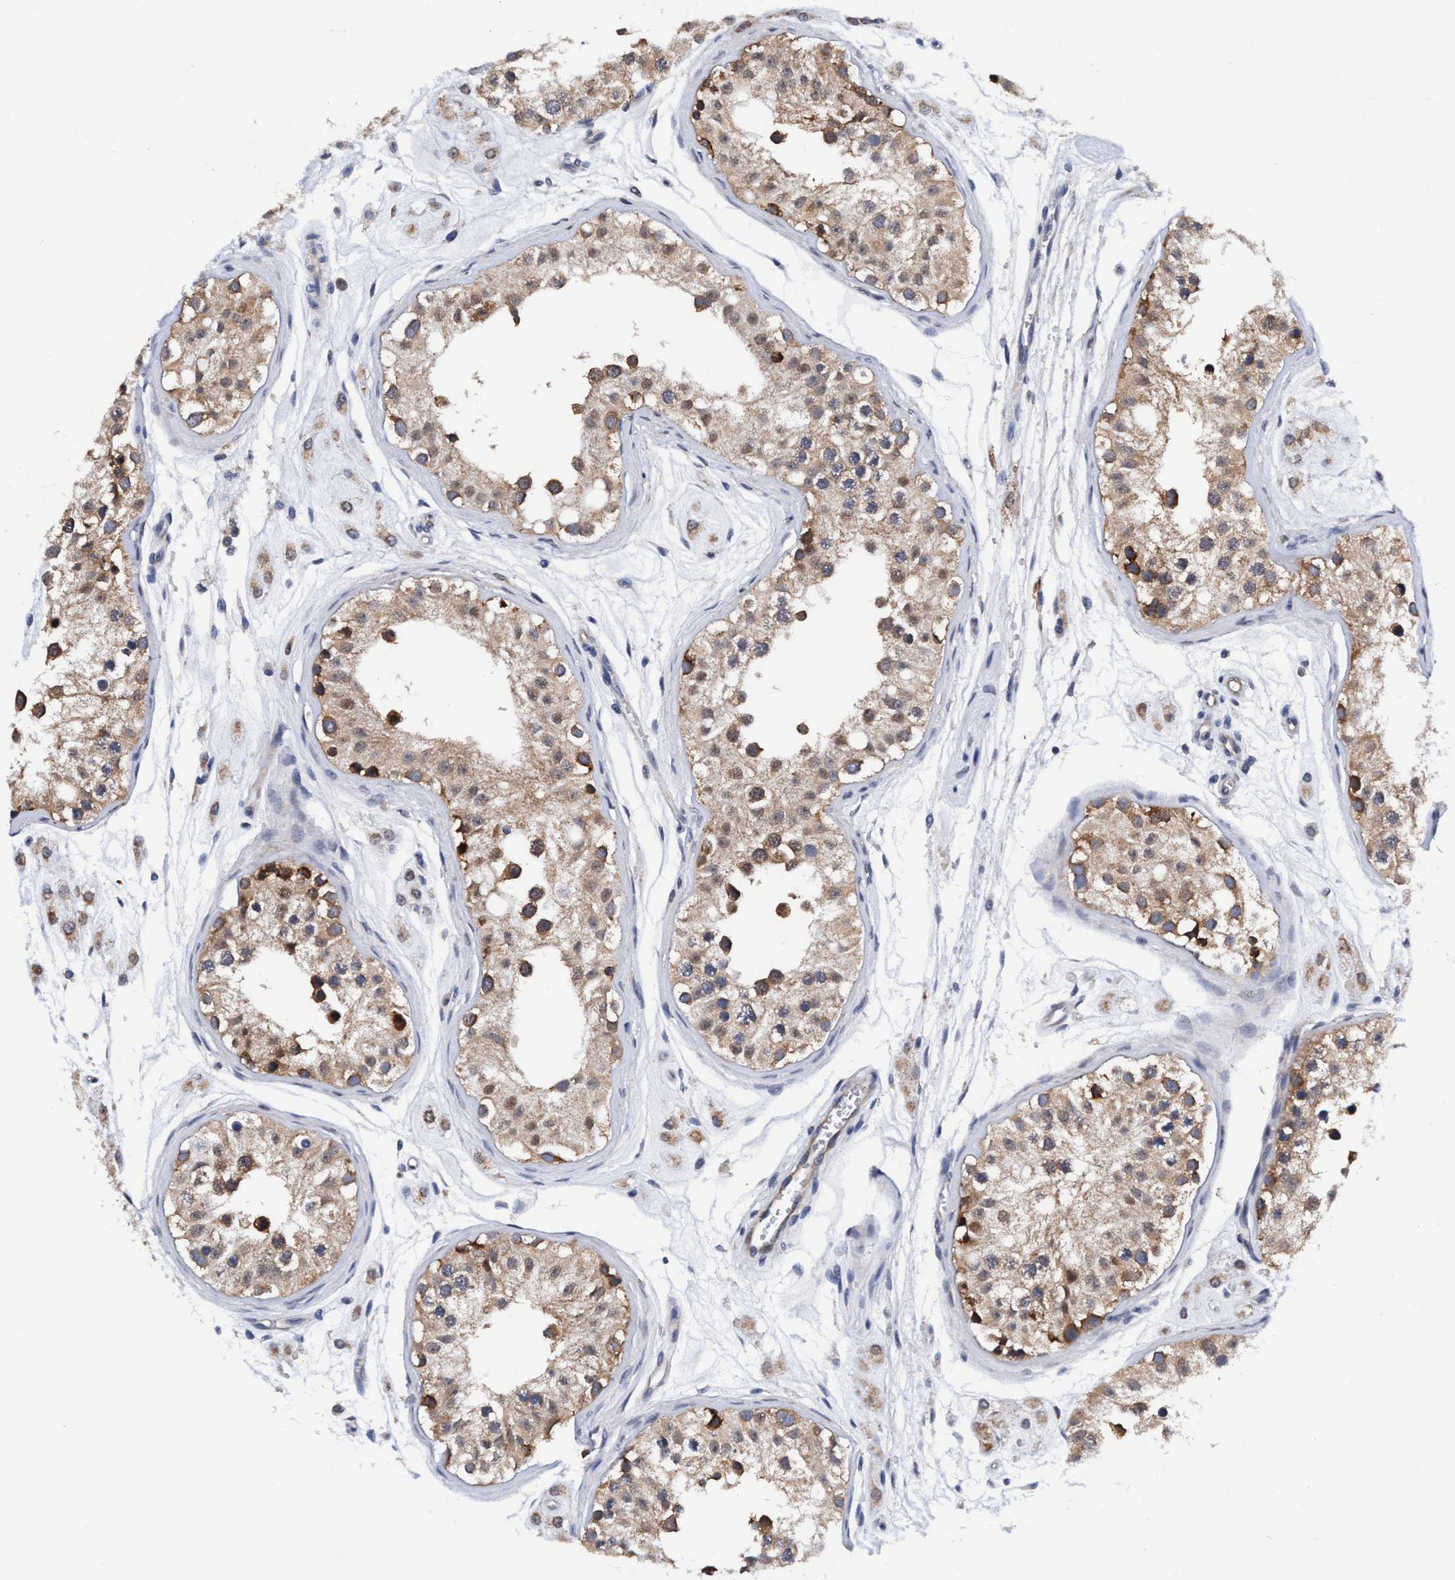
{"staining": {"intensity": "moderate", "quantity": ">75%", "location": "cytoplasmic/membranous"}, "tissue": "testis", "cell_type": "Cells in seminiferous ducts", "image_type": "normal", "snomed": [{"axis": "morphology", "description": "Normal tissue, NOS"}, {"axis": "morphology", "description": "Adenocarcinoma, metastatic, NOS"}, {"axis": "topography", "description": "Testis"}], "caption": "Cells in seminiferous ducts demonstrate medium levels of moderate cytoplasmic/membranous positivity in approximately >75% of cells in benign testis. The protein of interest is shown in brown color, while the nuclei are stained blue.", "gene": "AGAP2", "patient": {"sex": "male", "age": 26}}